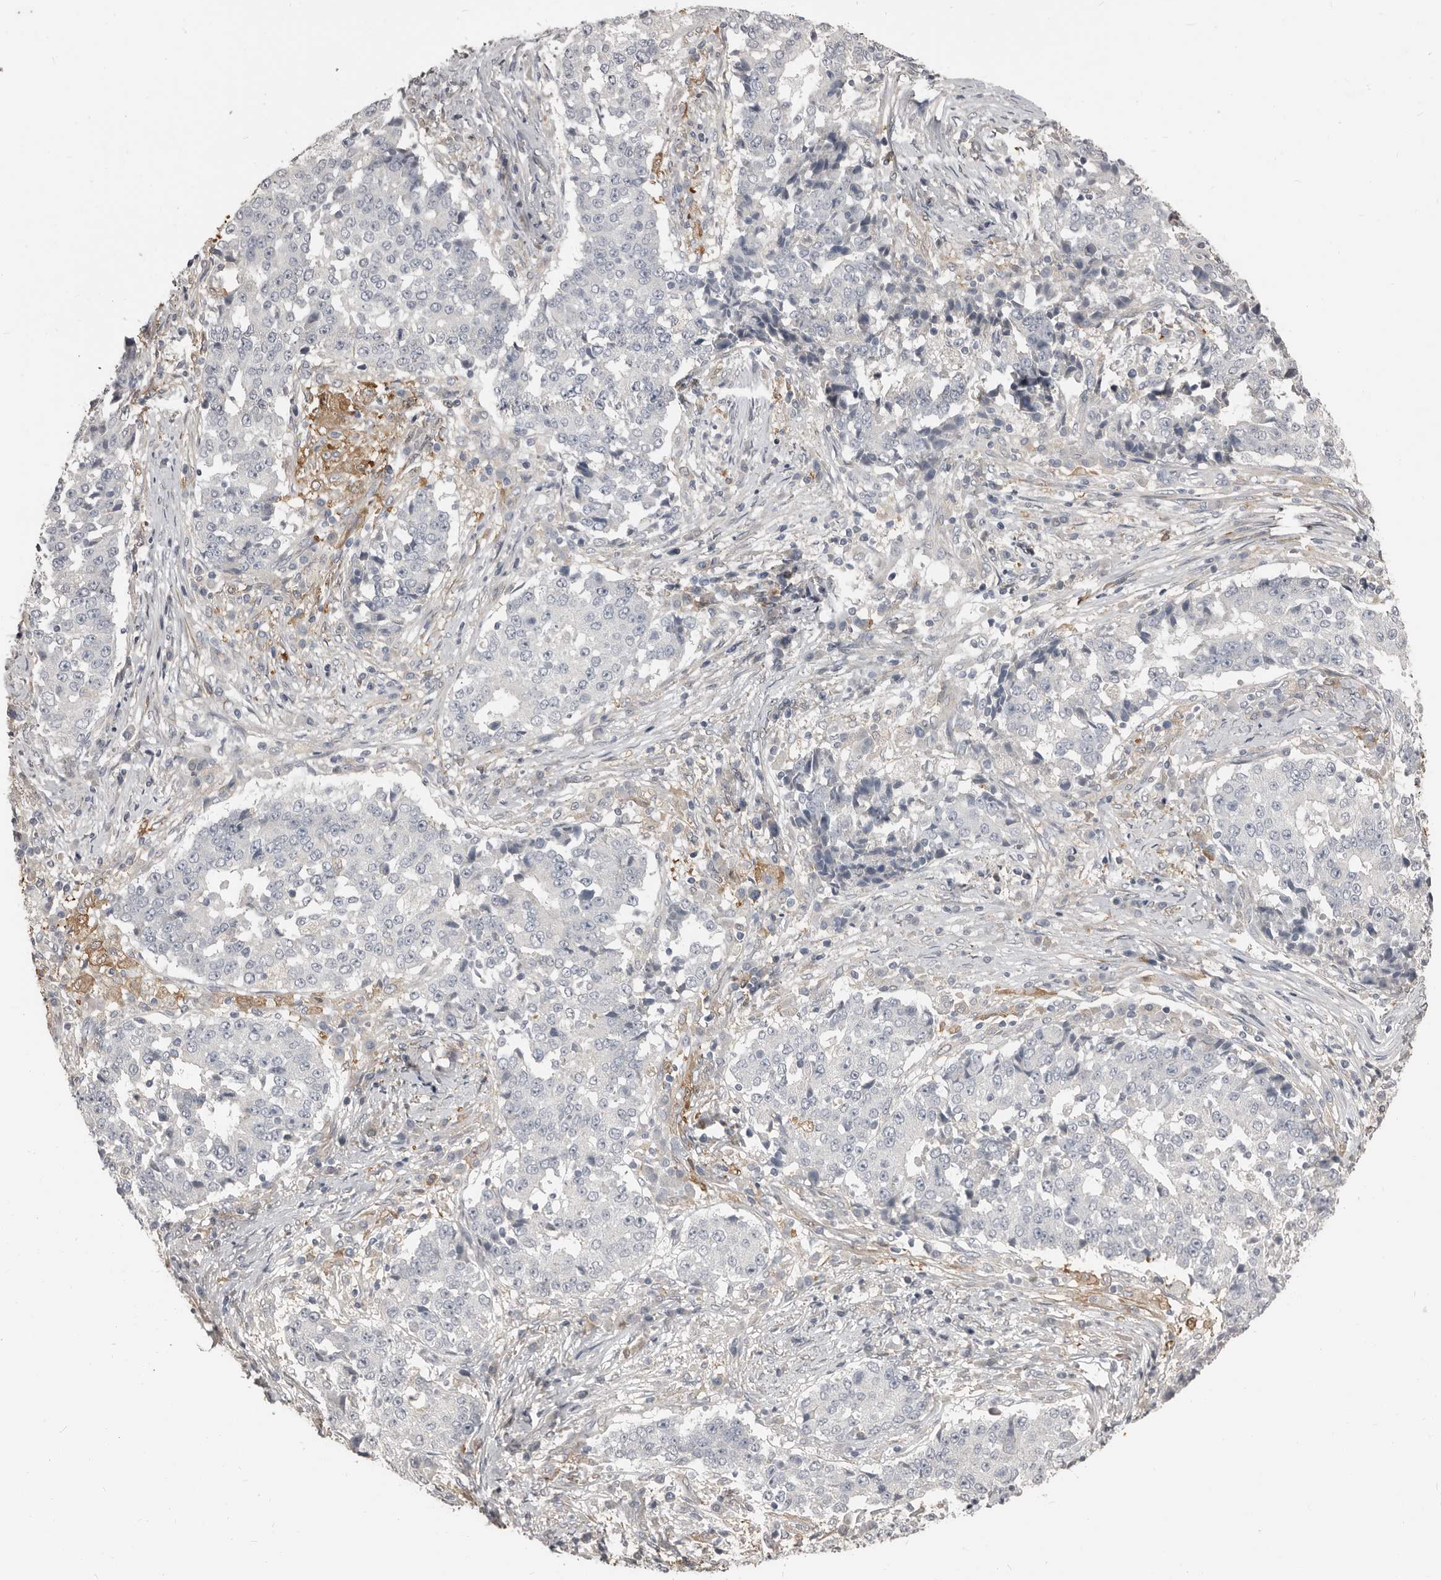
{"staining": {"intensity": "negative", "quantity": "none", "location": "none"}, "tissue": "stomach cancer", "cell_type": "Tumor cells", "image_type": "cancer", "snomed": [{"axis": "morphology", "description": "Adenocarcinoma, NOS"}, {"axis": "topography", "description": "Stomach"}], "caption": "Immunohistochemistry (IHC) photomicrograph of adenocarcinoma (stomach) stained for a protein (brown), which exhibits no staining in tumor cells.", "gene": "KCNJ8", "patient": {"sex": "male", "age": 59}}